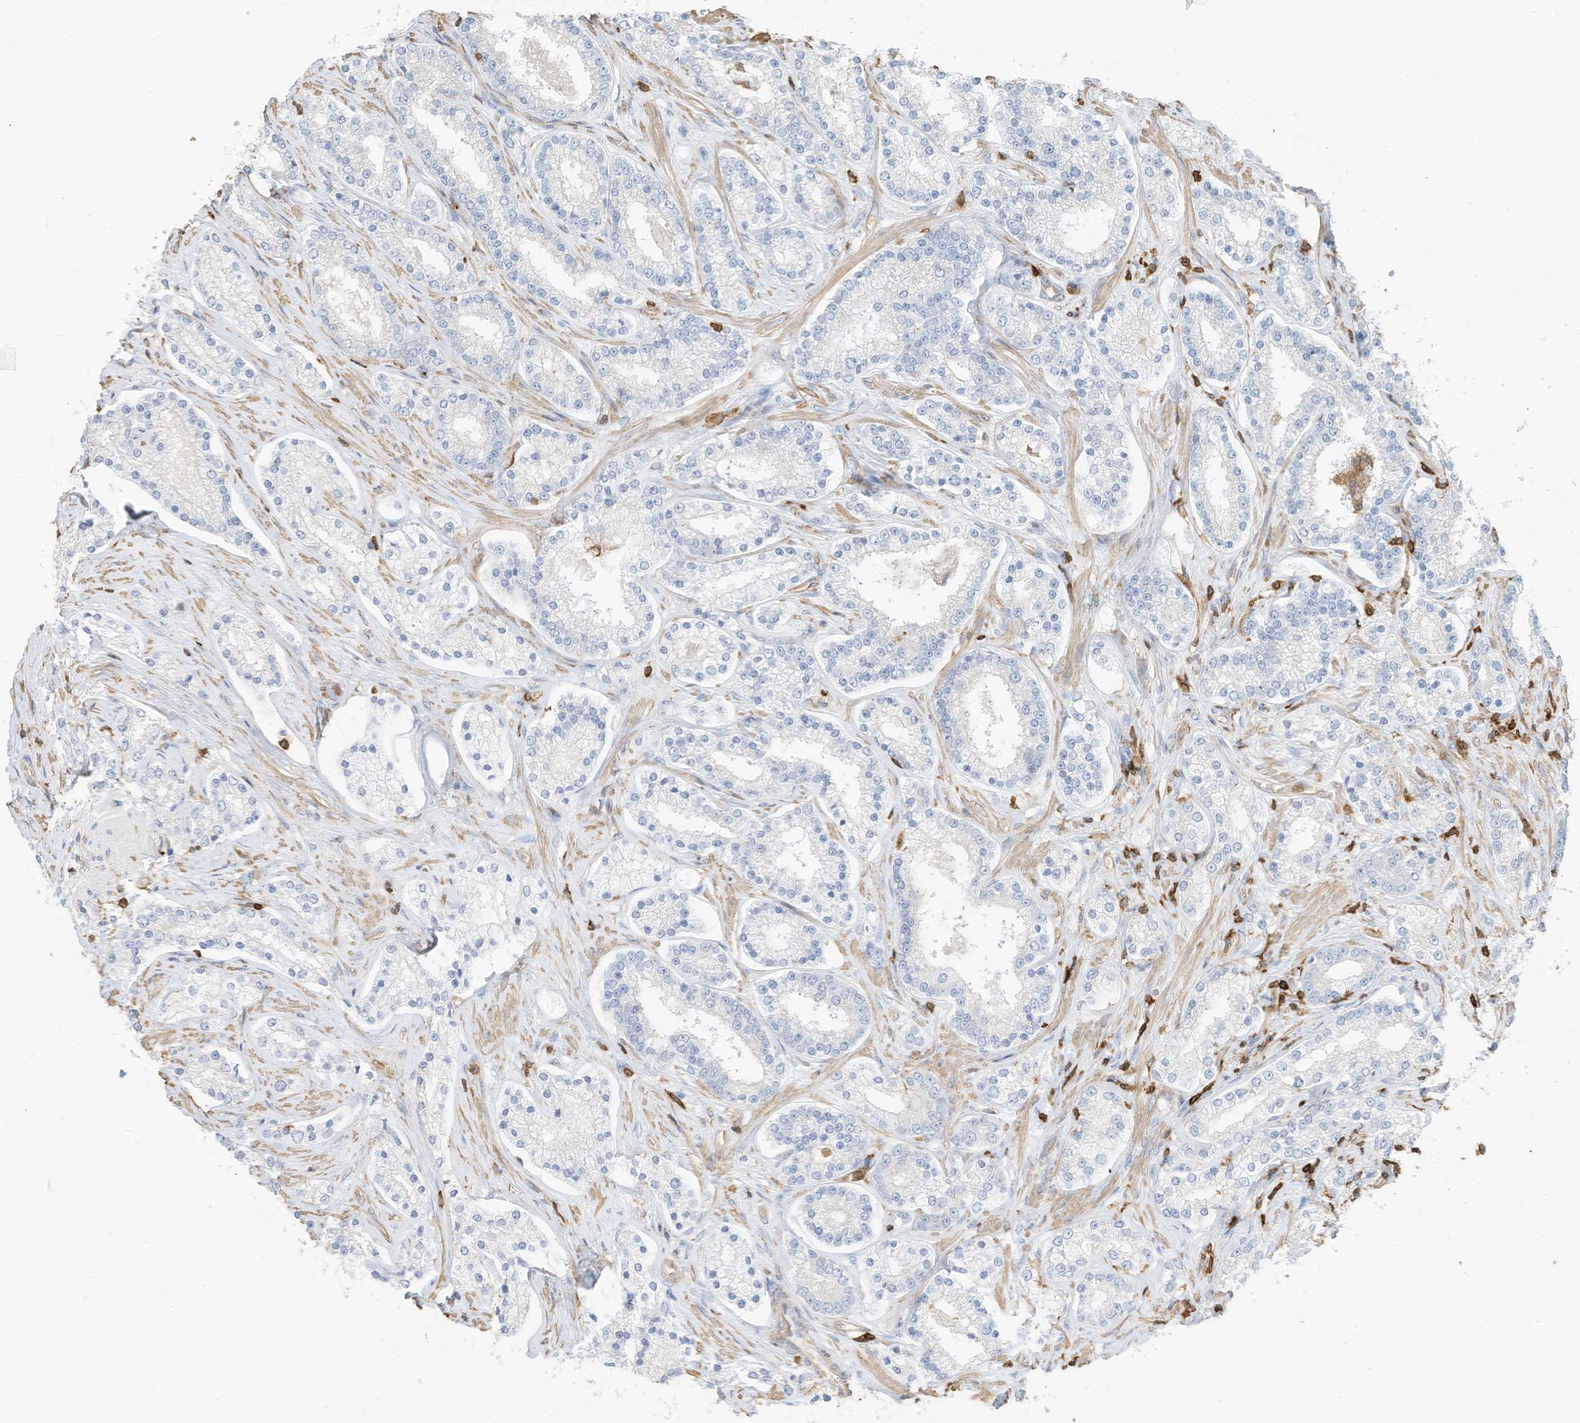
{"staining": {"intensity": "negative", "quantity": "none", "location": "none"}, "tissue": "prostate cancer", "cell_type": "Tumor cells", "image_type": "cancer", "snomed": [{"axis": "morphology", "description": "Normal tissue, NOS"}, {"axis": "morphology", "description": "Adenocarcinoma, High grade"}, {"axis": "topography", "description": "Prostate"}], "caption": "IHC photomicrograph of human prostate cancer (high-grade adenocarcinoma) stained for a protein (brown), which reveals no positivity in tumor cells.", "gene": "ARHGAP25", "patient": {"sex": "male", "age": 83}}